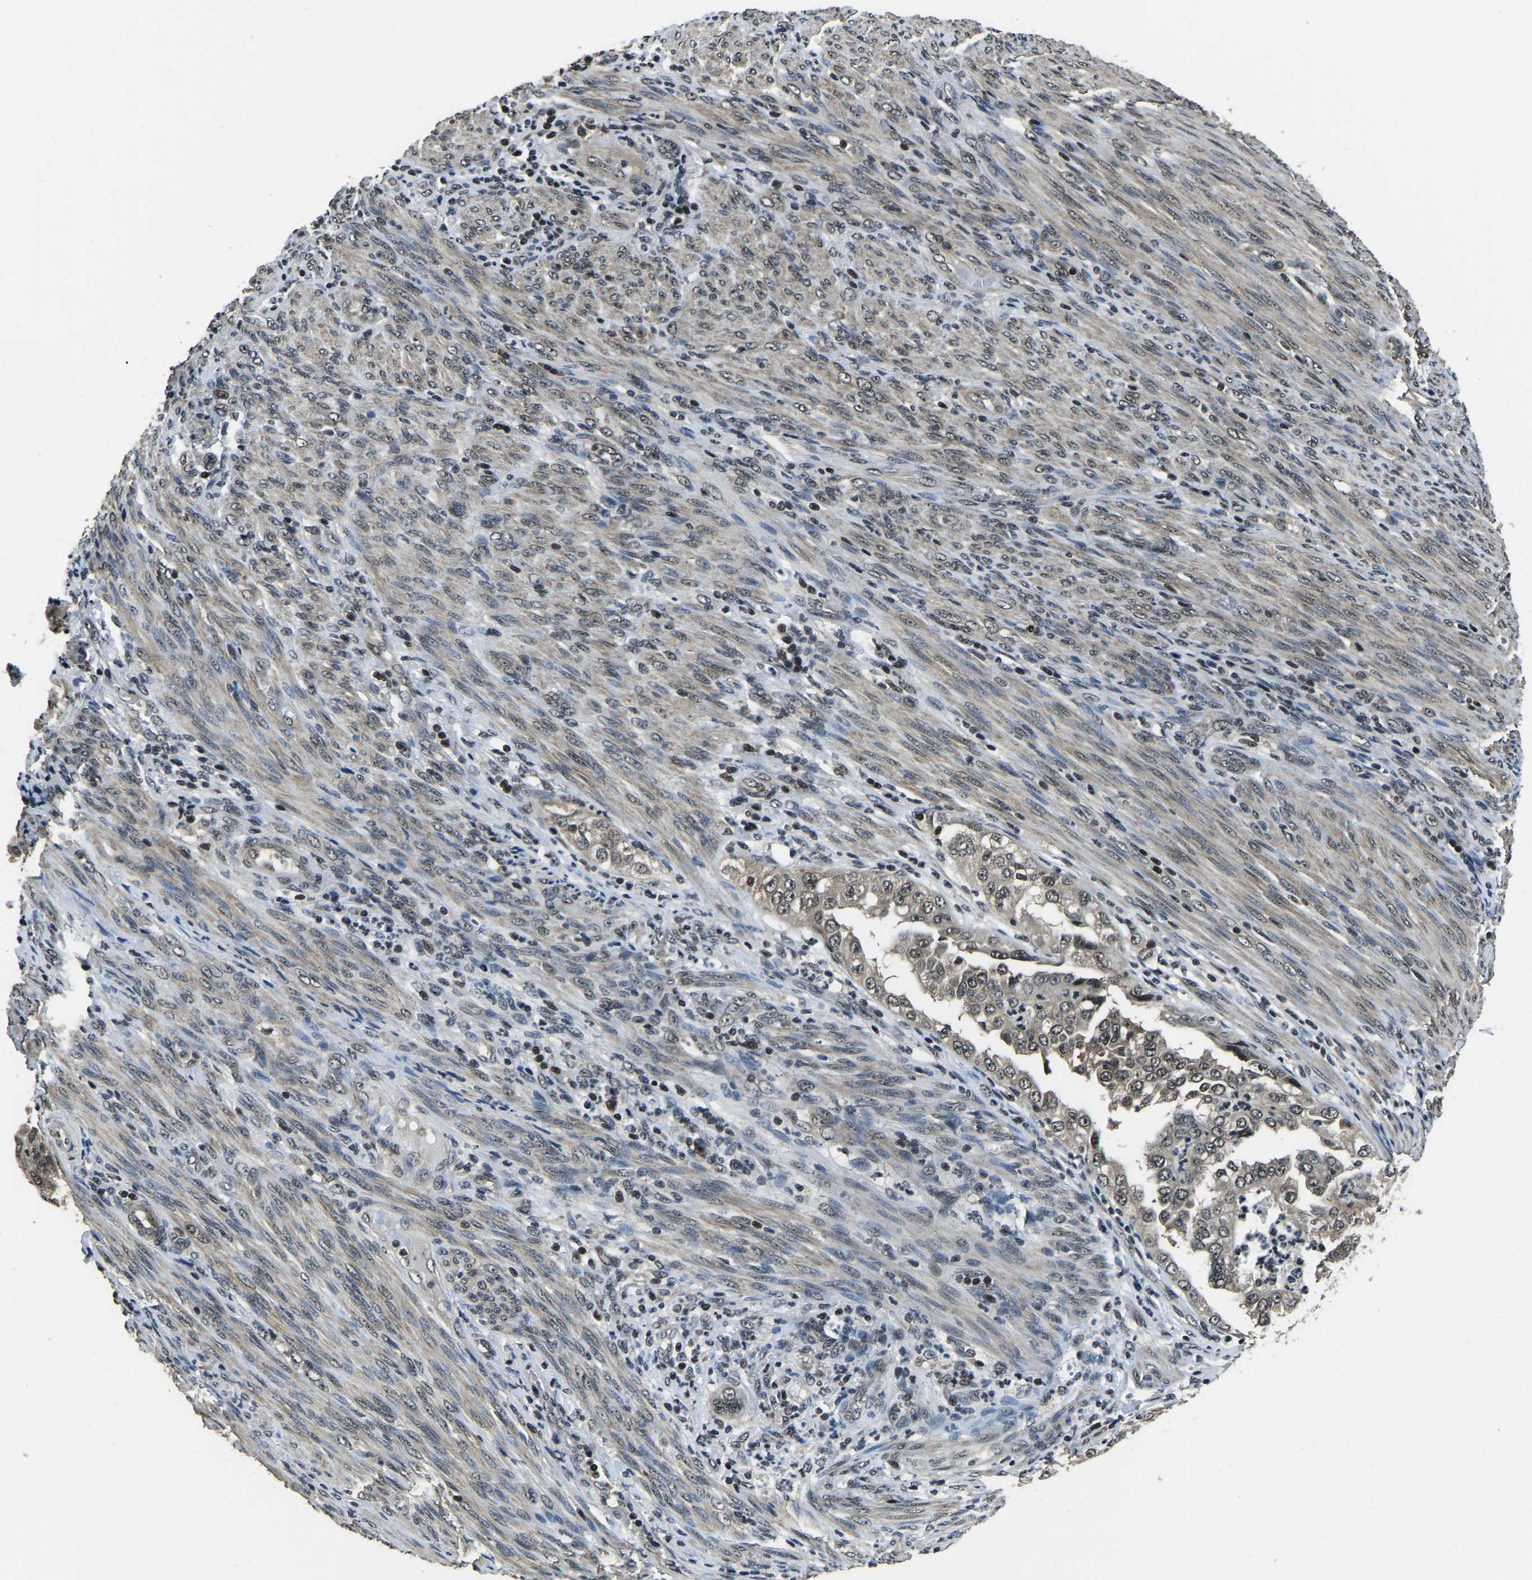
{"staining": {"intensity": "weak", "quantity": ">75%", "location": "cytoplasmic/membranous"}, "tissue": "endometrial cancer", "cell_type": "Tumor cells", "image_type": "cancer", "snomed": [{"axis": "morphology", "description": "Adenocarcinoma, NOS"}, {"axis": "topography", "description": "Endometrium"}], "caption": "Immunohistochemistry (IHC) of human adenocarcinoma (endometrial) shows low levels of weak cytoplasmic/membranous staining in approximately >75% of tumor cells.", "gene": "ANKIB1", "patient": {"sex": "female", "age": 85}}